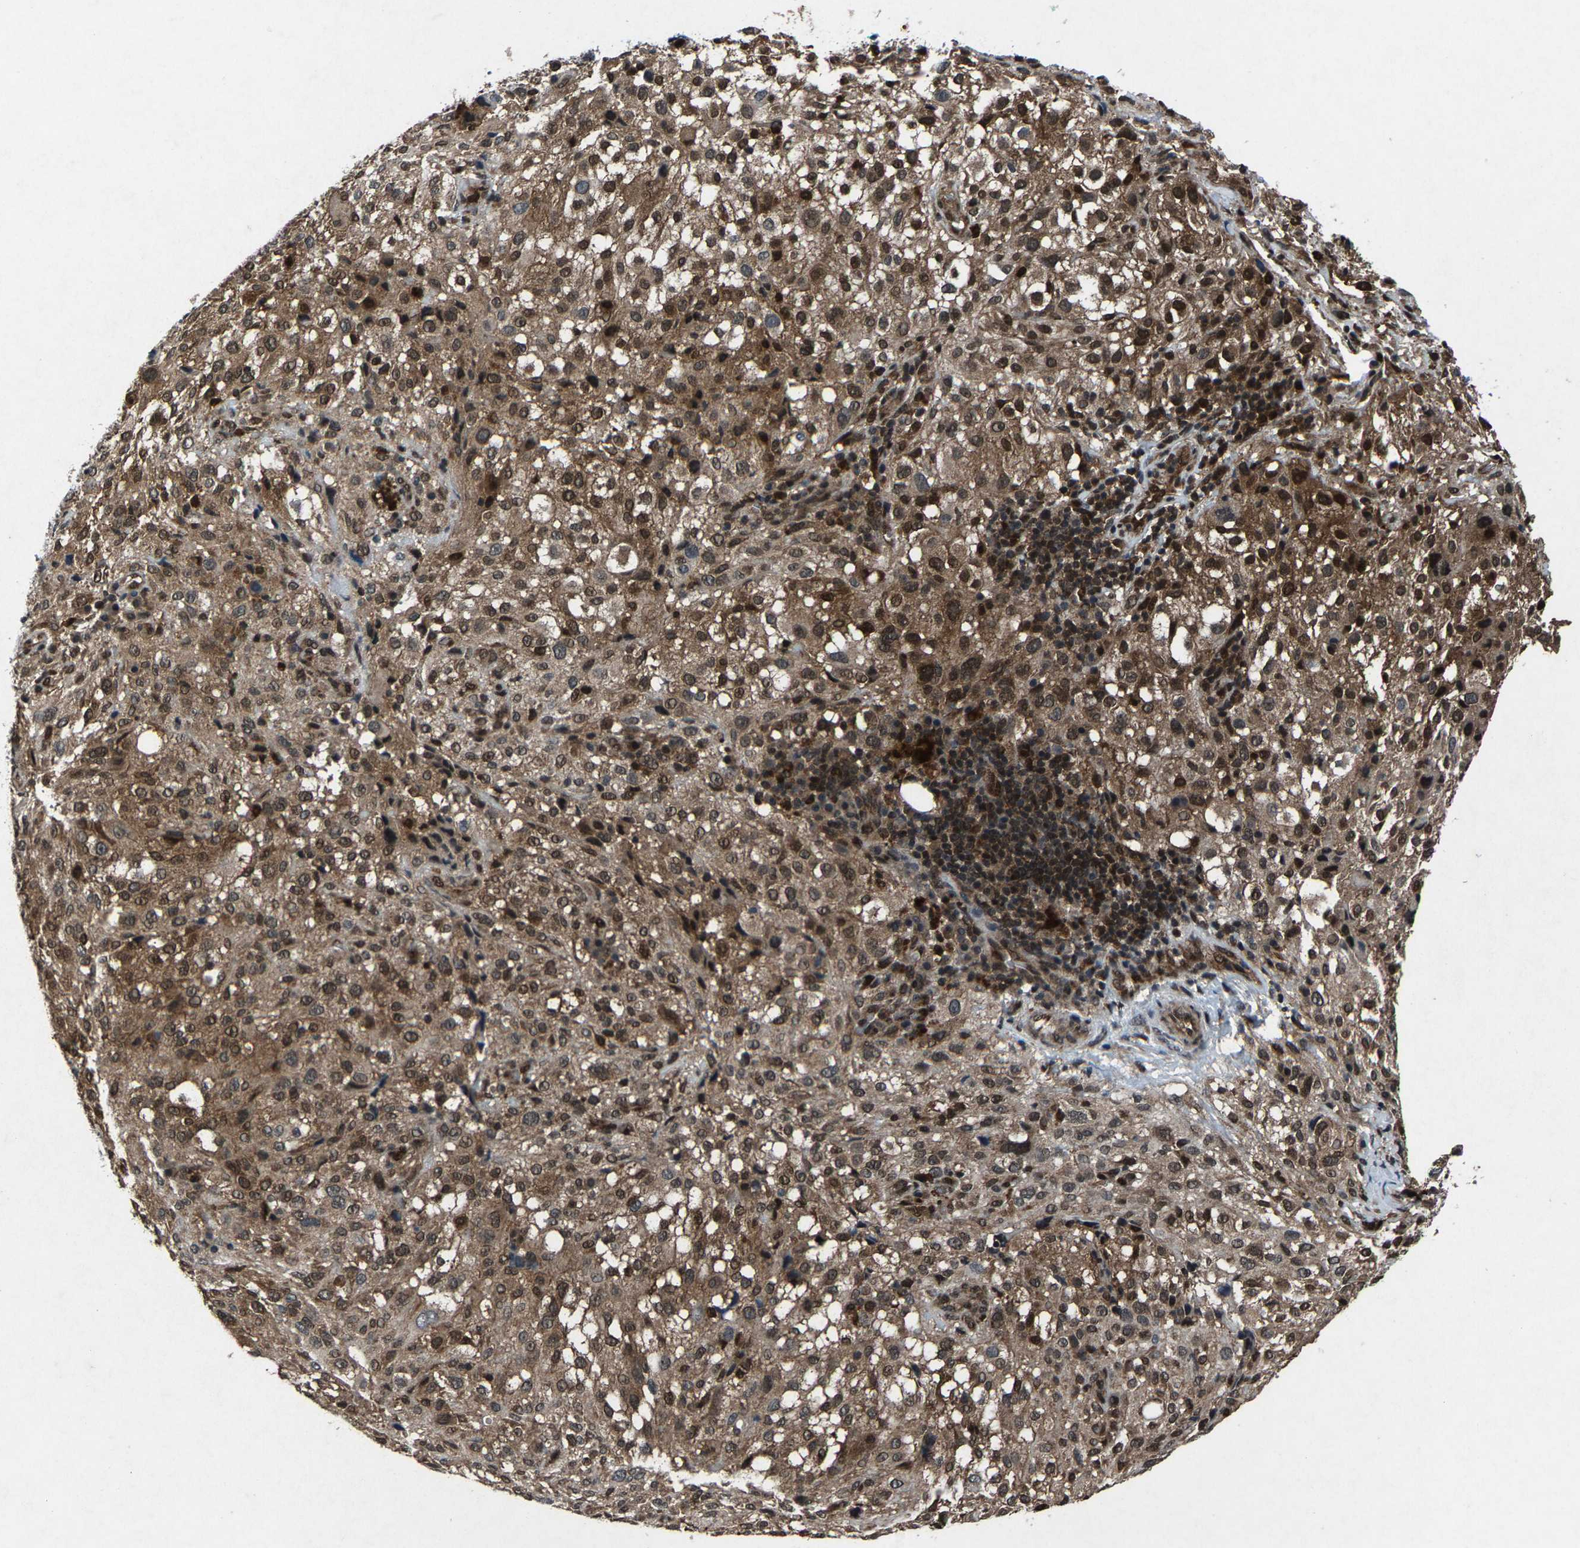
{"staining": {"intensity": "weak", "quantity": ">75%", "location": "cytoplasmic/membranous,nuclear"}, "tissue": "melanoma", "cell_type": "Tumor cells", "image_type": "cancer", "snomed": [{"axis": "morphology", "description": "Necrosis, NOS"}, {"axis": "morphology", "description": "Malignant melanoma, NOS"}, {"axis": "topography", "description": "Skin"}], "caption": "A brown stain shows weak cytoplasmic/membranous and nuclear positivity of a protein in malignant melanoma tumor cells. The protein of interest is stained brown, and the nuclei are stained in blue (DAB IHC with brightfield microscopy, high magnification).", "gene": "ATXN3", "patient": {"sex": "female", "age": 87}}